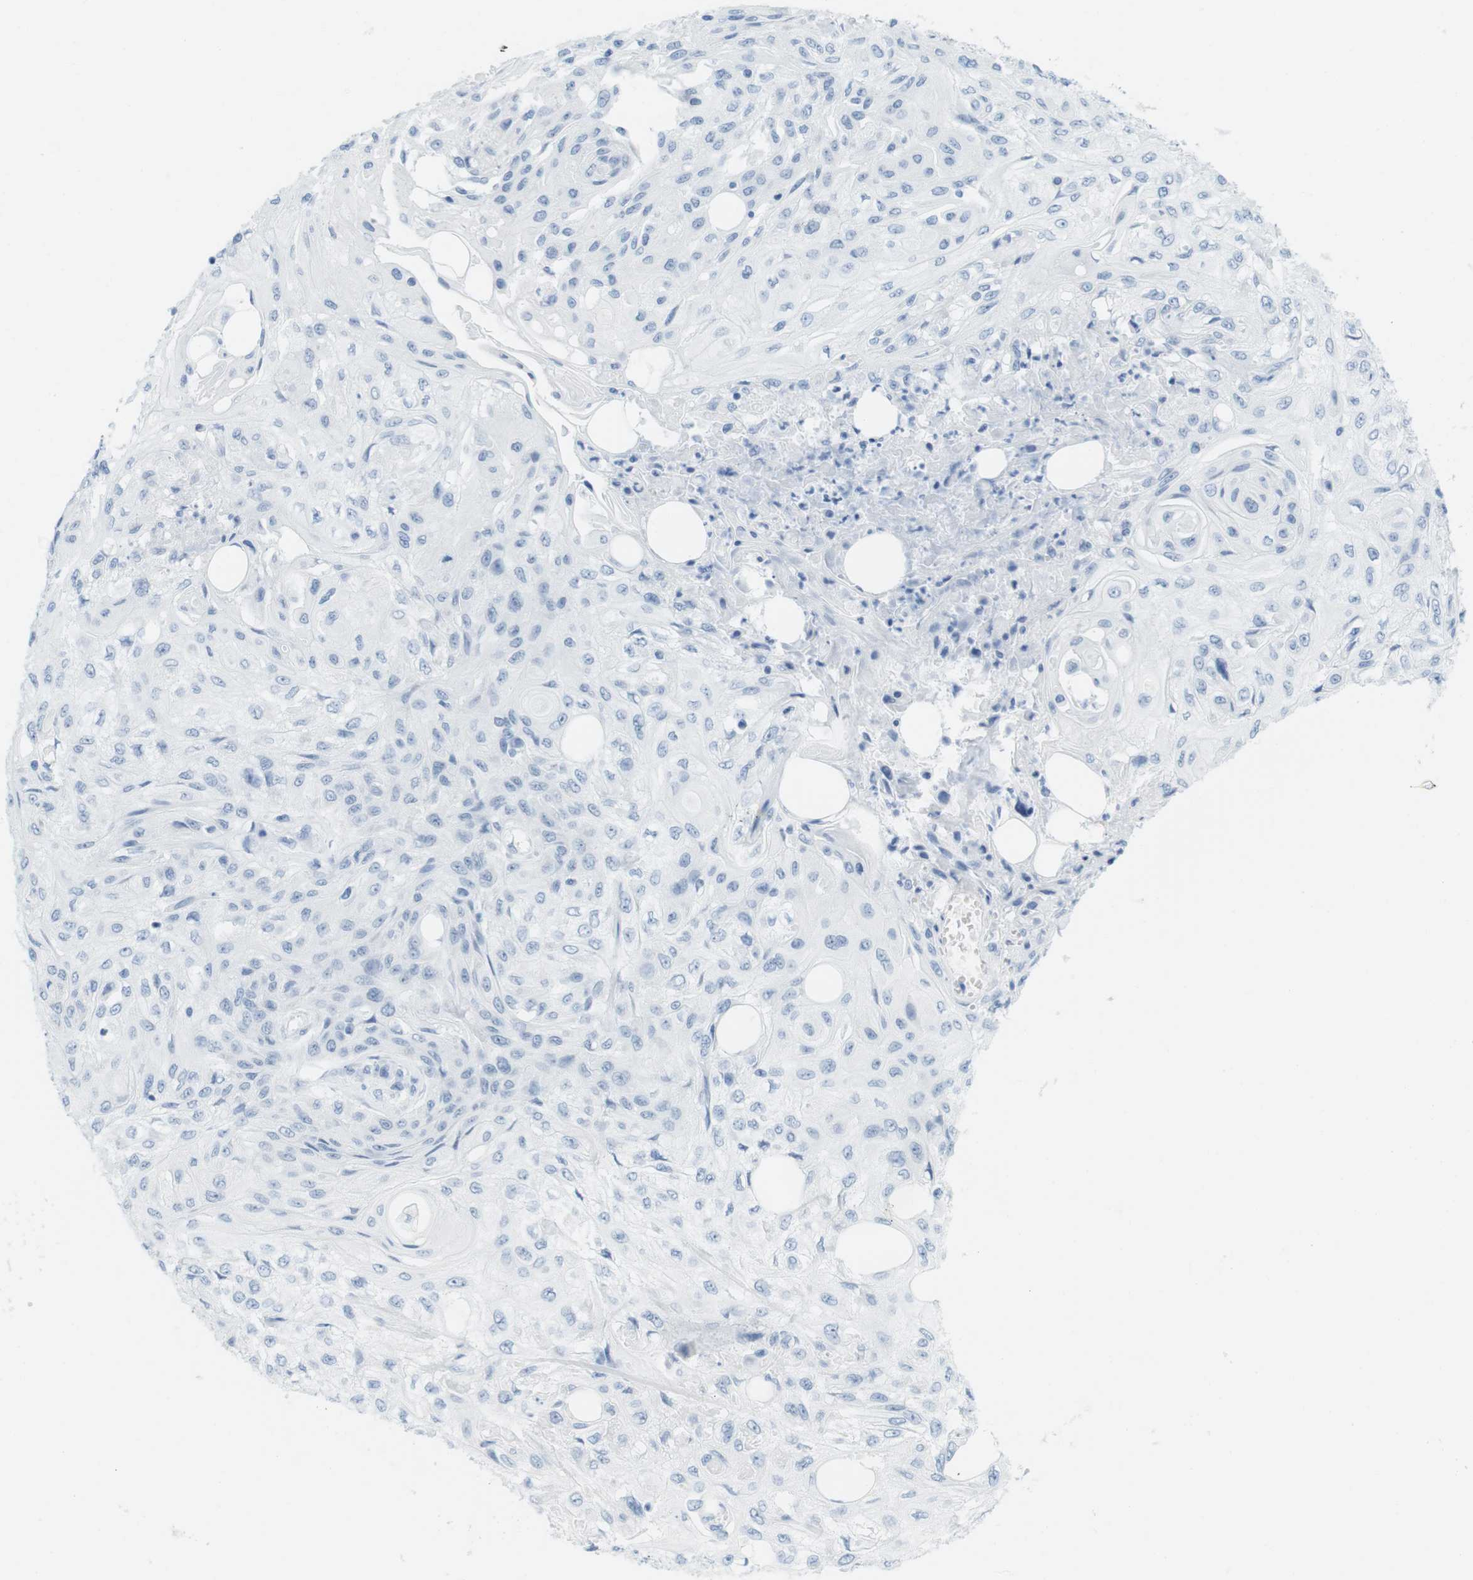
{"staining": {"intensity": "negative", "quantity": "none", "location": "none"}, "tissue": "skin cancer", "cell_type": "Tumor cells", "image_type": "cancer", "snomed": [{"axis": "morphology", "description": "Squamous cell carcinoma, NOS"}, {"axis": "topography", "description": "Skin"}], "caption": "High magnification brightfield microscopy of skin cancer stained with DAB (3,3'-diaminobenzidine) (brown) and counterstained with hematoxylin (blue): tumor cells show no significant expression.", "gene": "TNNT2", "patient": {"sex": "male", "age": 75}}